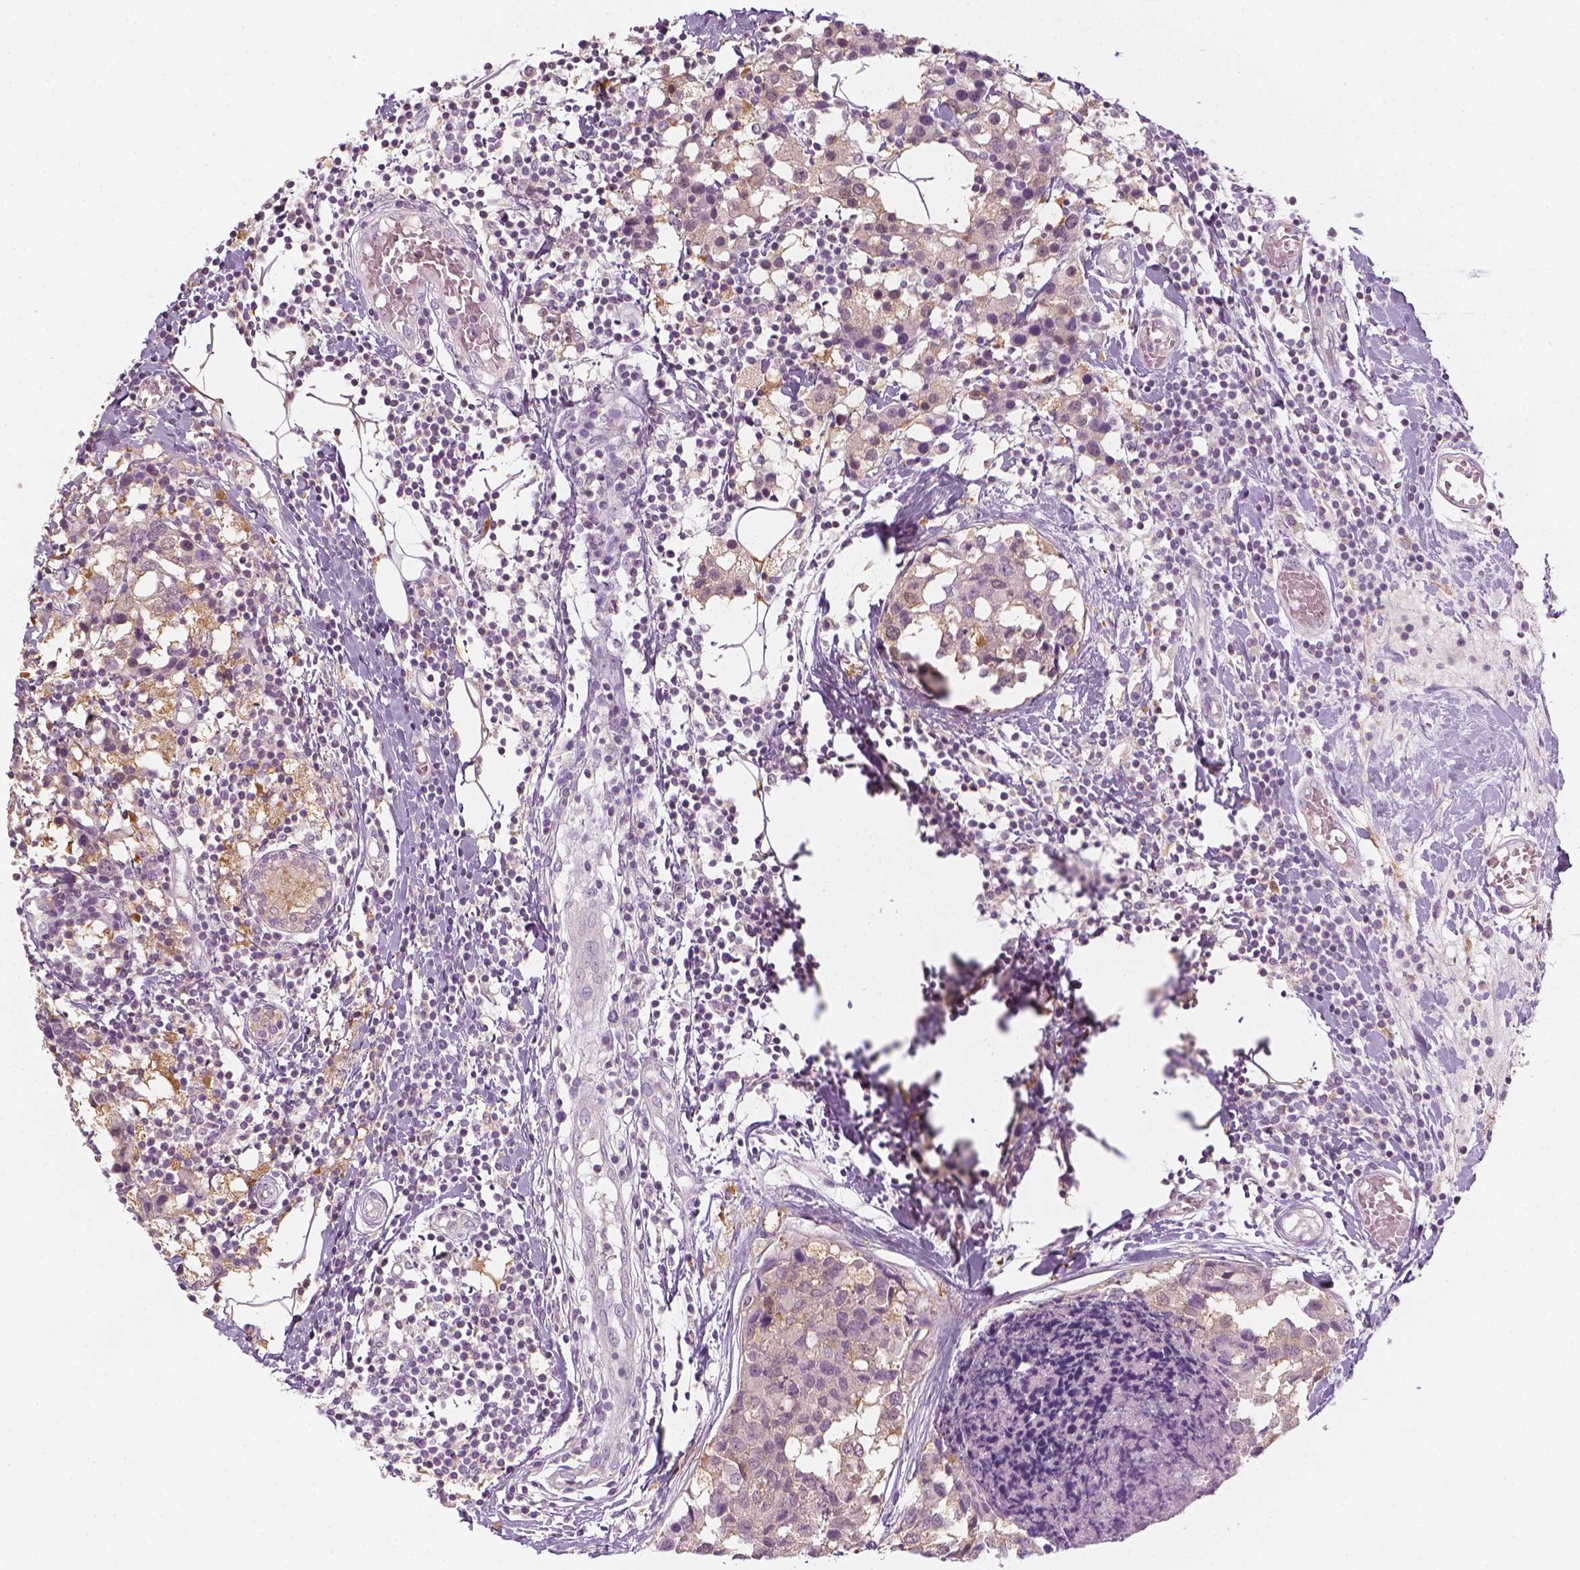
{"staining": {"intensity": "weak", "quantity": "<25%", "location": "cytoplasmic/membranous"}, "tissue": "breast cancer", "cell_type": "Tumor cells", "image_type": "cancer", "snomed": [{"axis": "morphology", "description": "Lobular carcinoma"}, {"axis": "topography", "description": "Breast"}], "caption": "Breast cancer (lobular carcinoma) stained for a protein using IHC shows no expression tumor cells.", "gene": "SHMT1", "patient": {"sex": "female", "age": 59}}